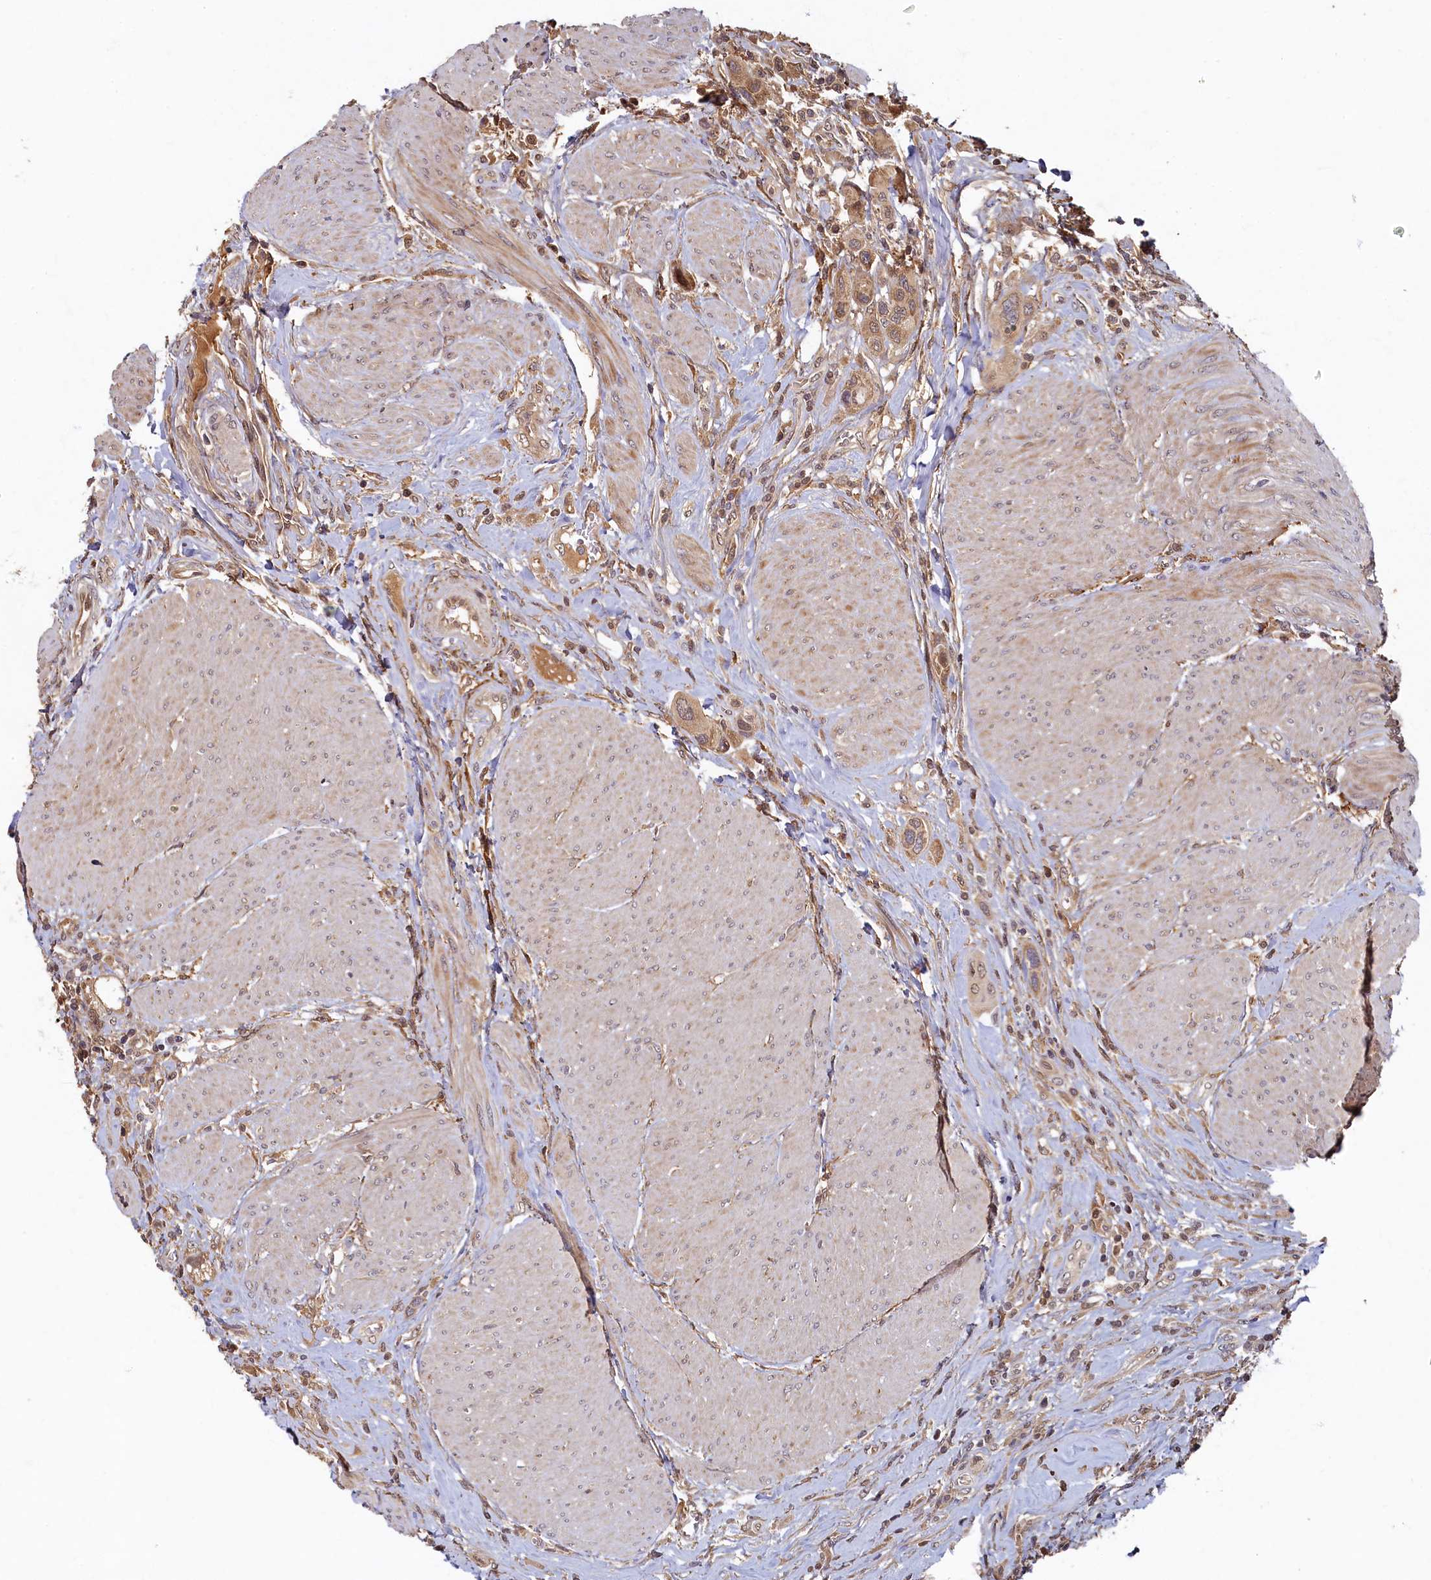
{"staining": {"intensity": "moderate", "quantity": "<25%", "location": "cytoplasmic/membranous,nuclear"}, "tissue": "urothelial cancer", "cell_type": "Tumor cells", "image_type": "cancer", "snomed": [{"axis": "morphology", "description": "Urothelial carcinoma, High grade"}, {"axis": "topography", "description": "Urinary bladder"}], "caption": "Protein staining by IHC exhibits moderate cytoplasmic/membranous and nuclear staining in approximately <25% of tumor cells in urothelial cancer. Nuclei are stained in blue.", "gene": "LCMT2", "patient": {"sex": "male", "age": 50}}